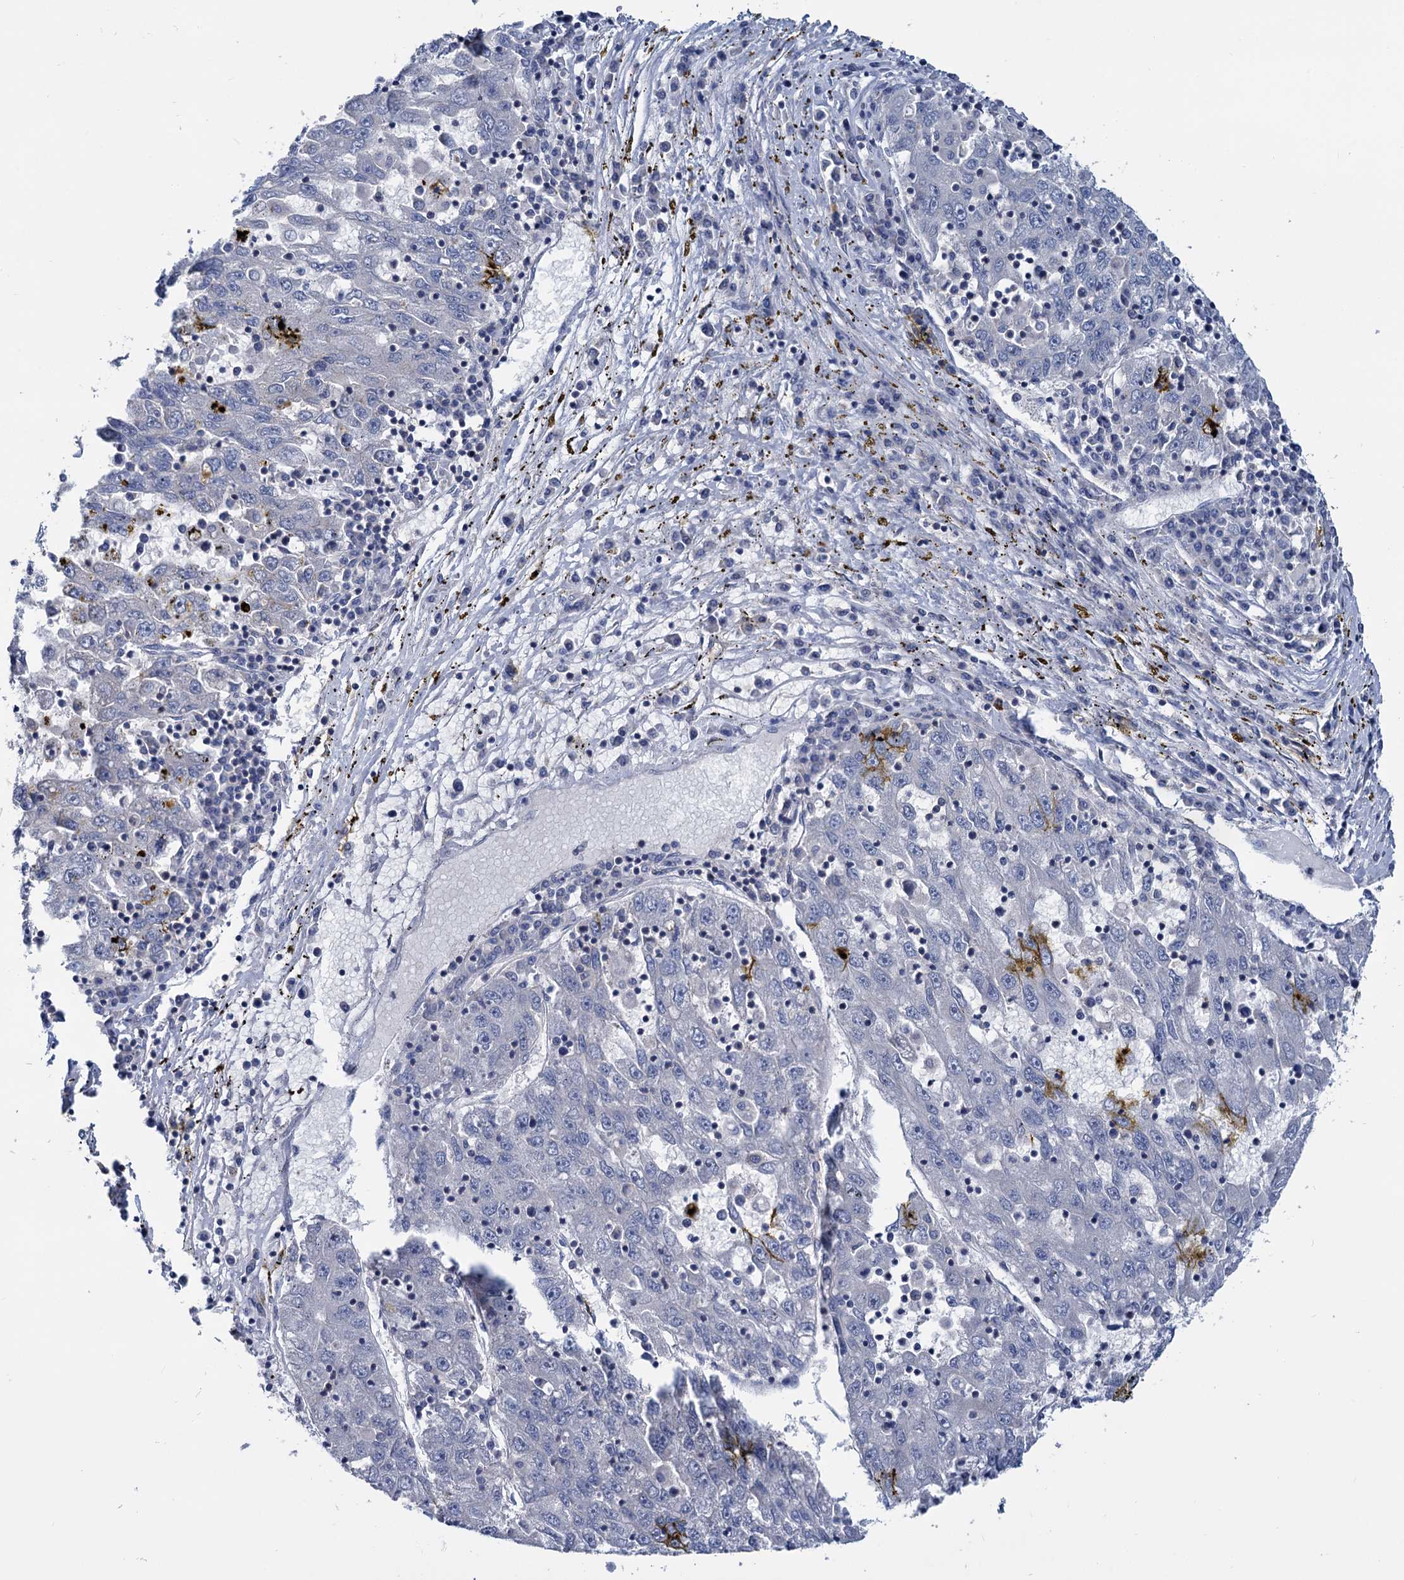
{"staining": {"intensity": "negative", "quantity": "none", "location": "none"}, "tissue": "liver cancer", "cell_type": "Tumor cells", "image_type": "cancer", "snomed": [{"axis": "morphology", "description": "Carcinoma, Hepatocellular, NOS"}, {"axis": "topography", "description": "Liver"}], "caption": "A high-resolution histopathology image shows immunohistochemistry staining of hepatocellular carcinoma (liver), which demonstrates no significant positivity in tumor cells.", "gene": "LRCH4", "patient": {"sex": "male", "age": 49}}